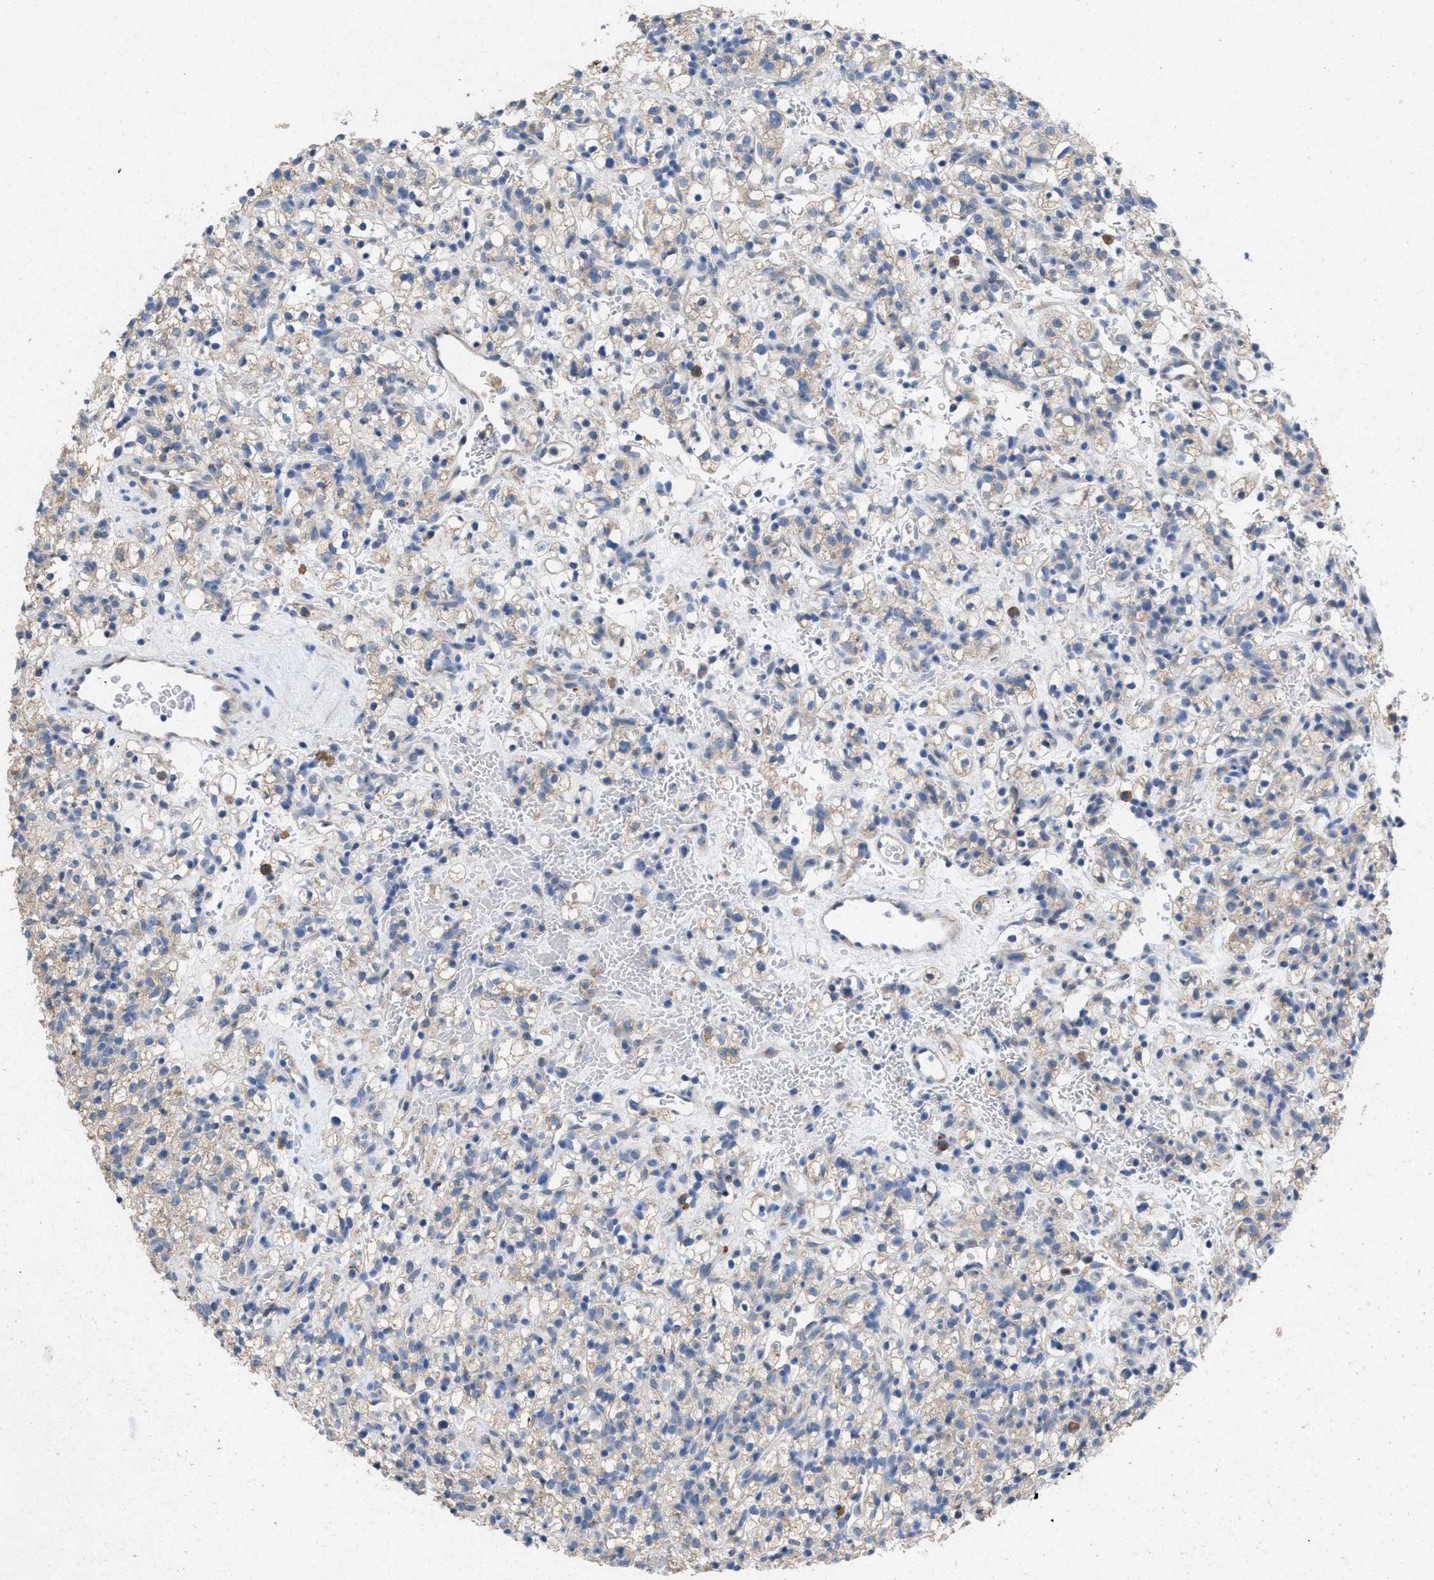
{"staining": {"intensity": "negative", "quantity": "none", "location": "none"}, "tissue": "renal cancer", "cell_type": "Tumor cells", "image_type": "cancer", "snomed": [{"axis": "morphology", "description": "Normal tissue, NOS"}, {"axis": "morphology", "description": "Adenocarcinoma, NOS"}, {"axis": "topography", "description": "Kidney"}], "caption": "High power microscopy histopathology image of an immunohistochemistry (IHC) image of renal cancer, revealing no significant staining in tumor cells. Brightfield microscopy of immunohistochemistry stained with DAB (3,3'-diaminobenzidine) (brown) and hematoxylin (blue), captured at high magnification.", "gene": "DYNC2I1", "patient": {"sex": "female", "age": 72}}